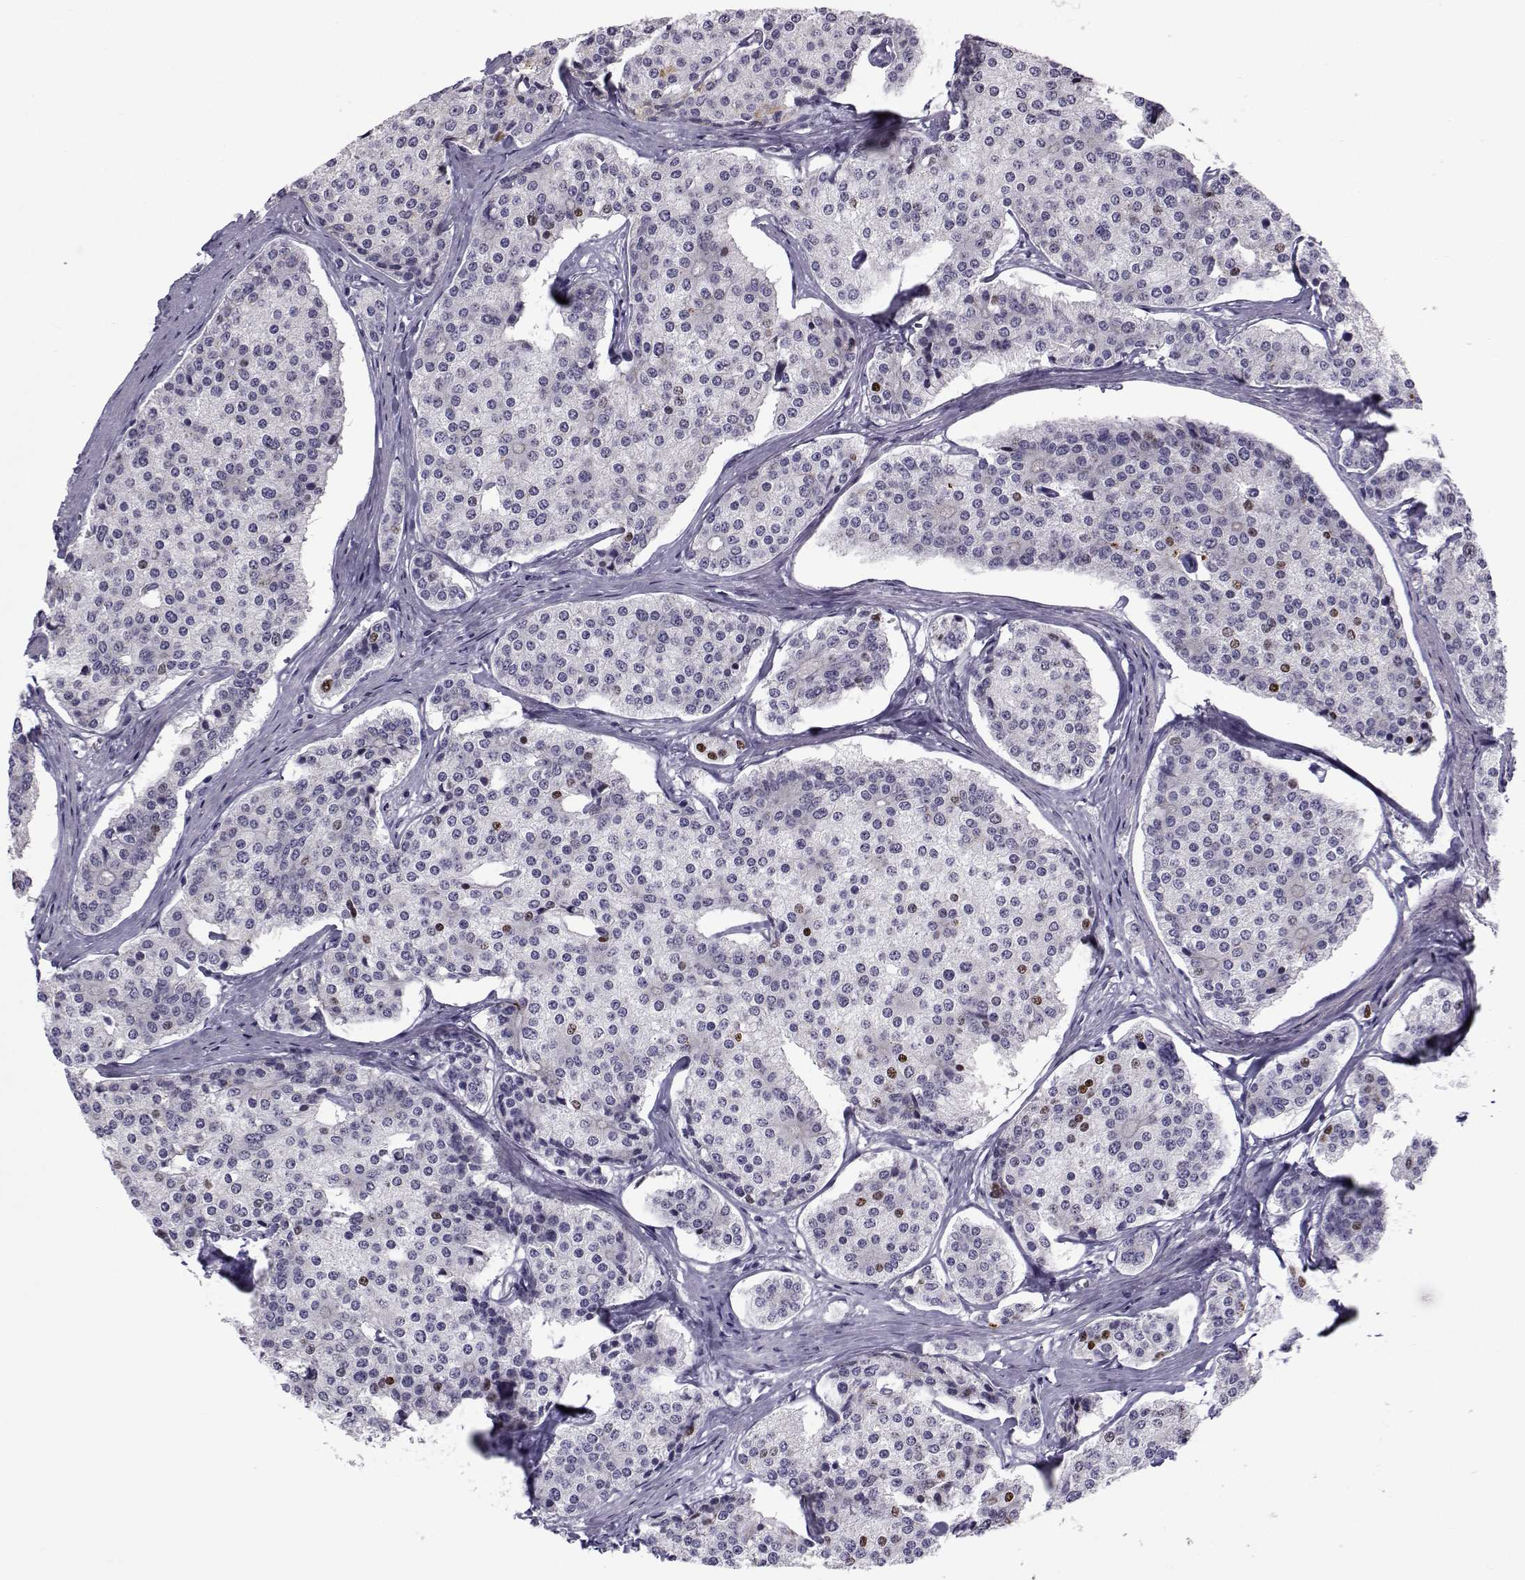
{"staining": {"intensity": "negative", "quantity": "none", "location": "none"}, "tissue": "carcinoid", "cell_type": "Tumor cells", "image_type": "cancer", "snomed": [{"axis": "morphology", "description": "Carcinoid, malignant, NOS"}, {"axis": "topography", "description": "Small intestine"}], "caption": "Tumor cells show no significant protein expression in carcinoid (malignant).", "gene": "COL22A1", "patient": {"sex": "female", "age": 65}}